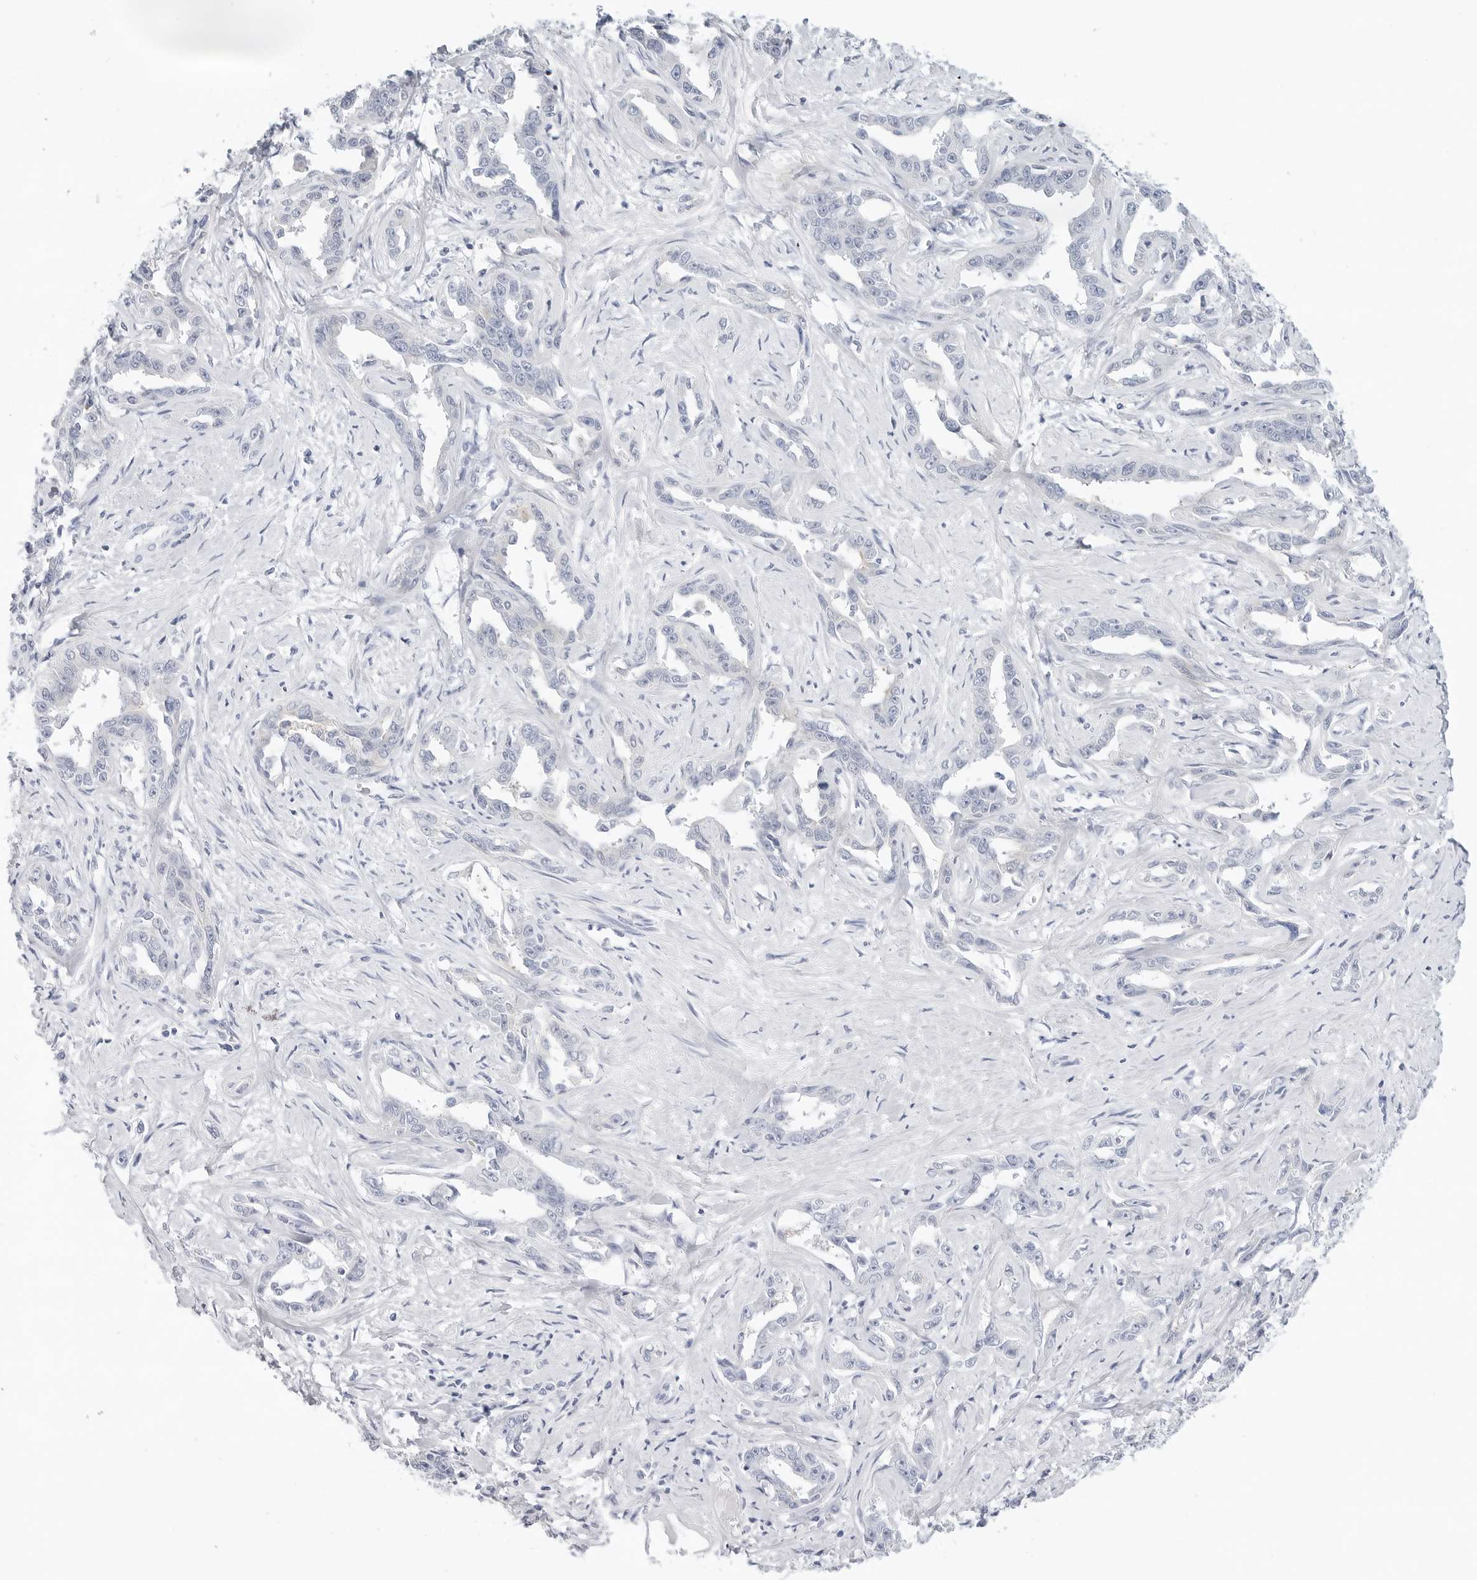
{"staining": {"intensity": "negative", "quantity": "none", "location": "none"}, "tissue": "liver cancer", "cell_type": "Tumor cells", "image_type": "cancer", "snomed": [{"axis": "morphology", "description": "Cholangiocarcinoma"}, {"axis": "topography", "description": "Liver"}], "caption": "Immunohistochemistry of human liver cholangiocarcinoma shows no staining in tumor cells.", "gene": "SLC19A1", "patient": {"sex": "male", "age": 59}}